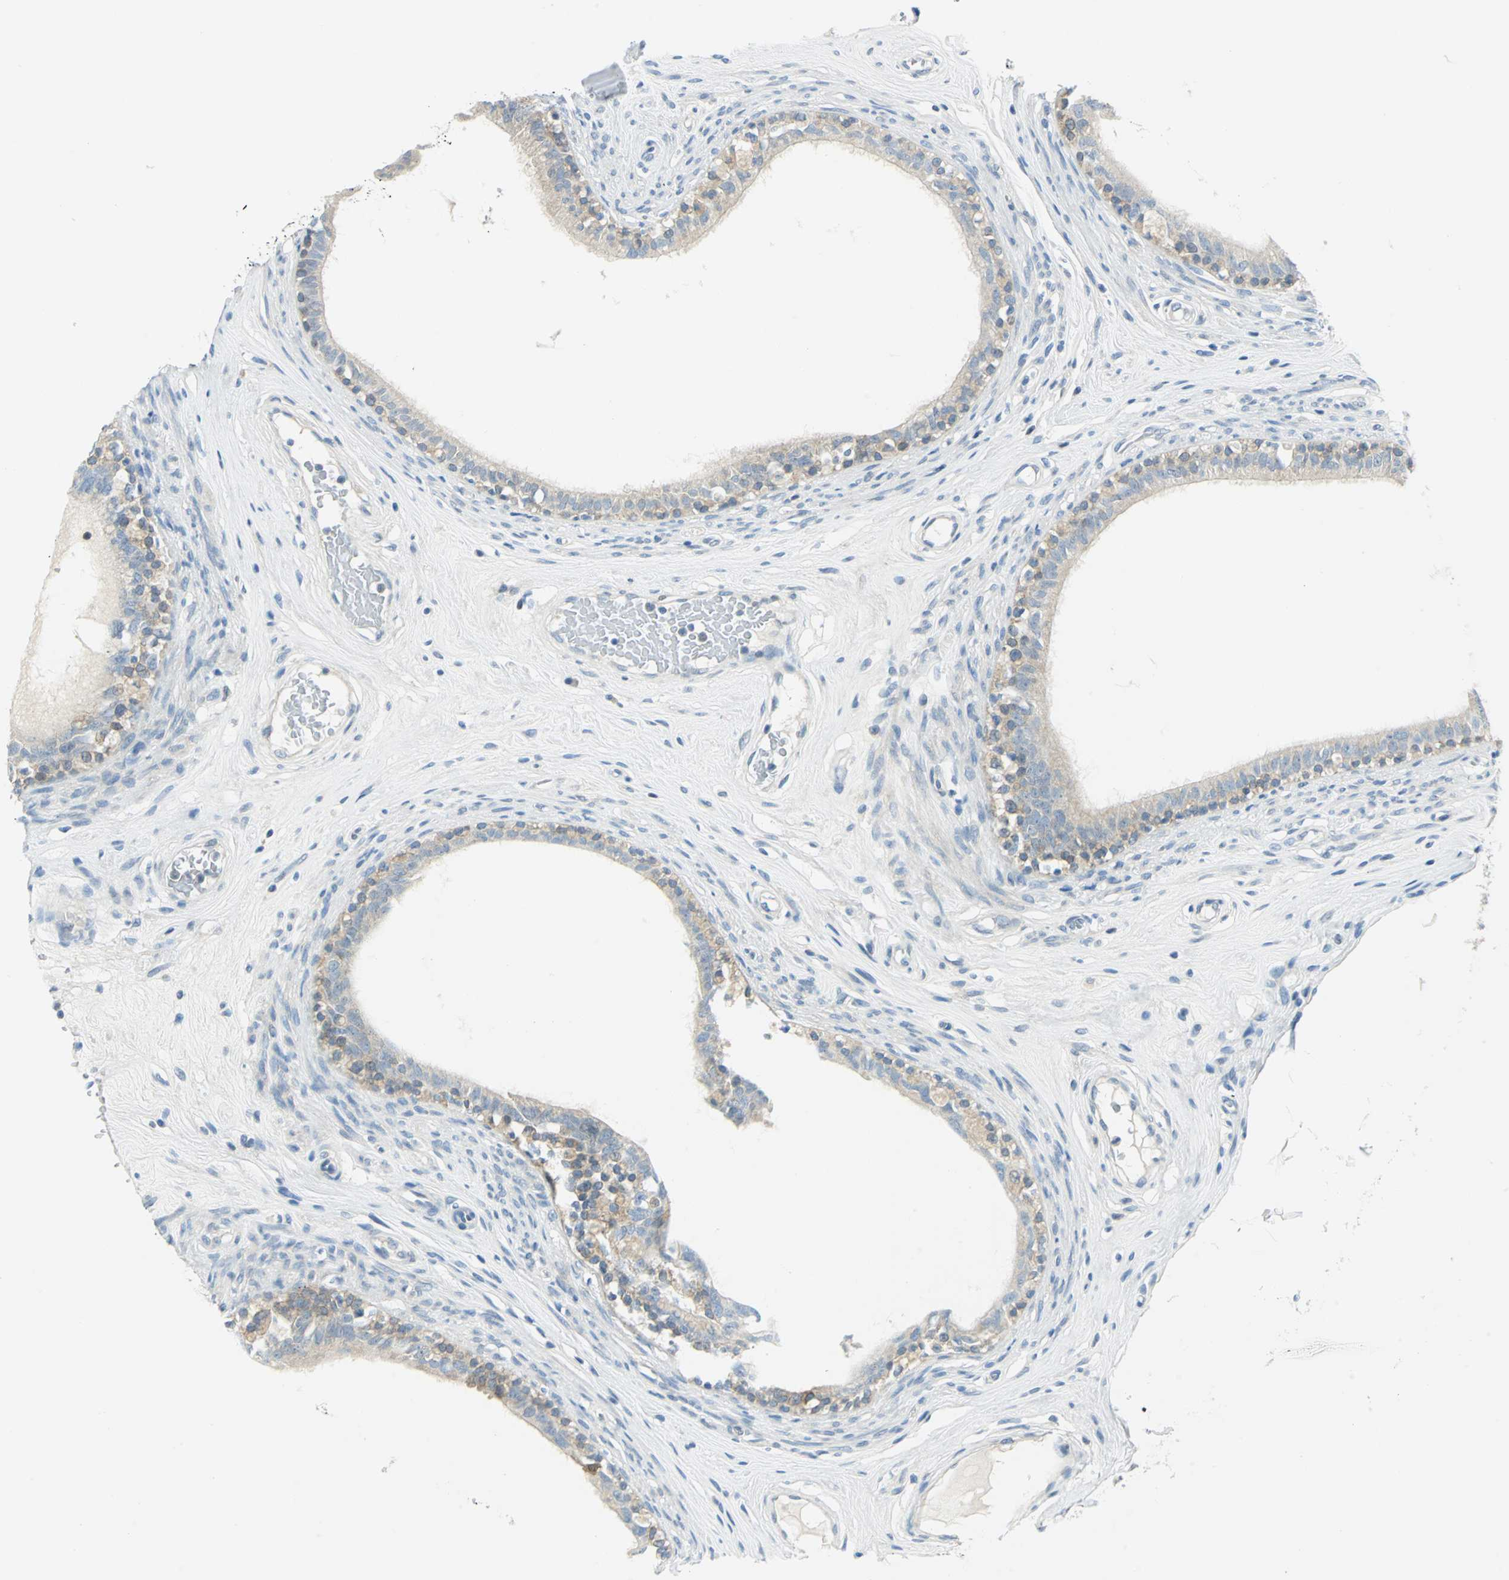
{"staining": {"intensity": "weak", "quantity": ">75%", "location": "cytoplasmic/membranous"}, "tissue": "epididymis", "cell_type": "Glandular cells", "image_type": "normal", "snomed": [{"axis": "morphology", "description": "Normal tissue, NOS"}, {"axis": "morphology", "description": "Inflammation, NOS"}, {"axis": "topography", "description": "Epididymis"}], "caption": "Epididymis stained for a protein demonstrates weak cytoplasmic/membranous positivity in glandular cells. The staining is performed using DAB (3,3'-diaminobenzidine) brown chromogen to label protein expression. The nuclei are counter-stained blue using hematoxylin.", "gene": "ALDOA", "patient": {"sex": "male", "age": 84}}